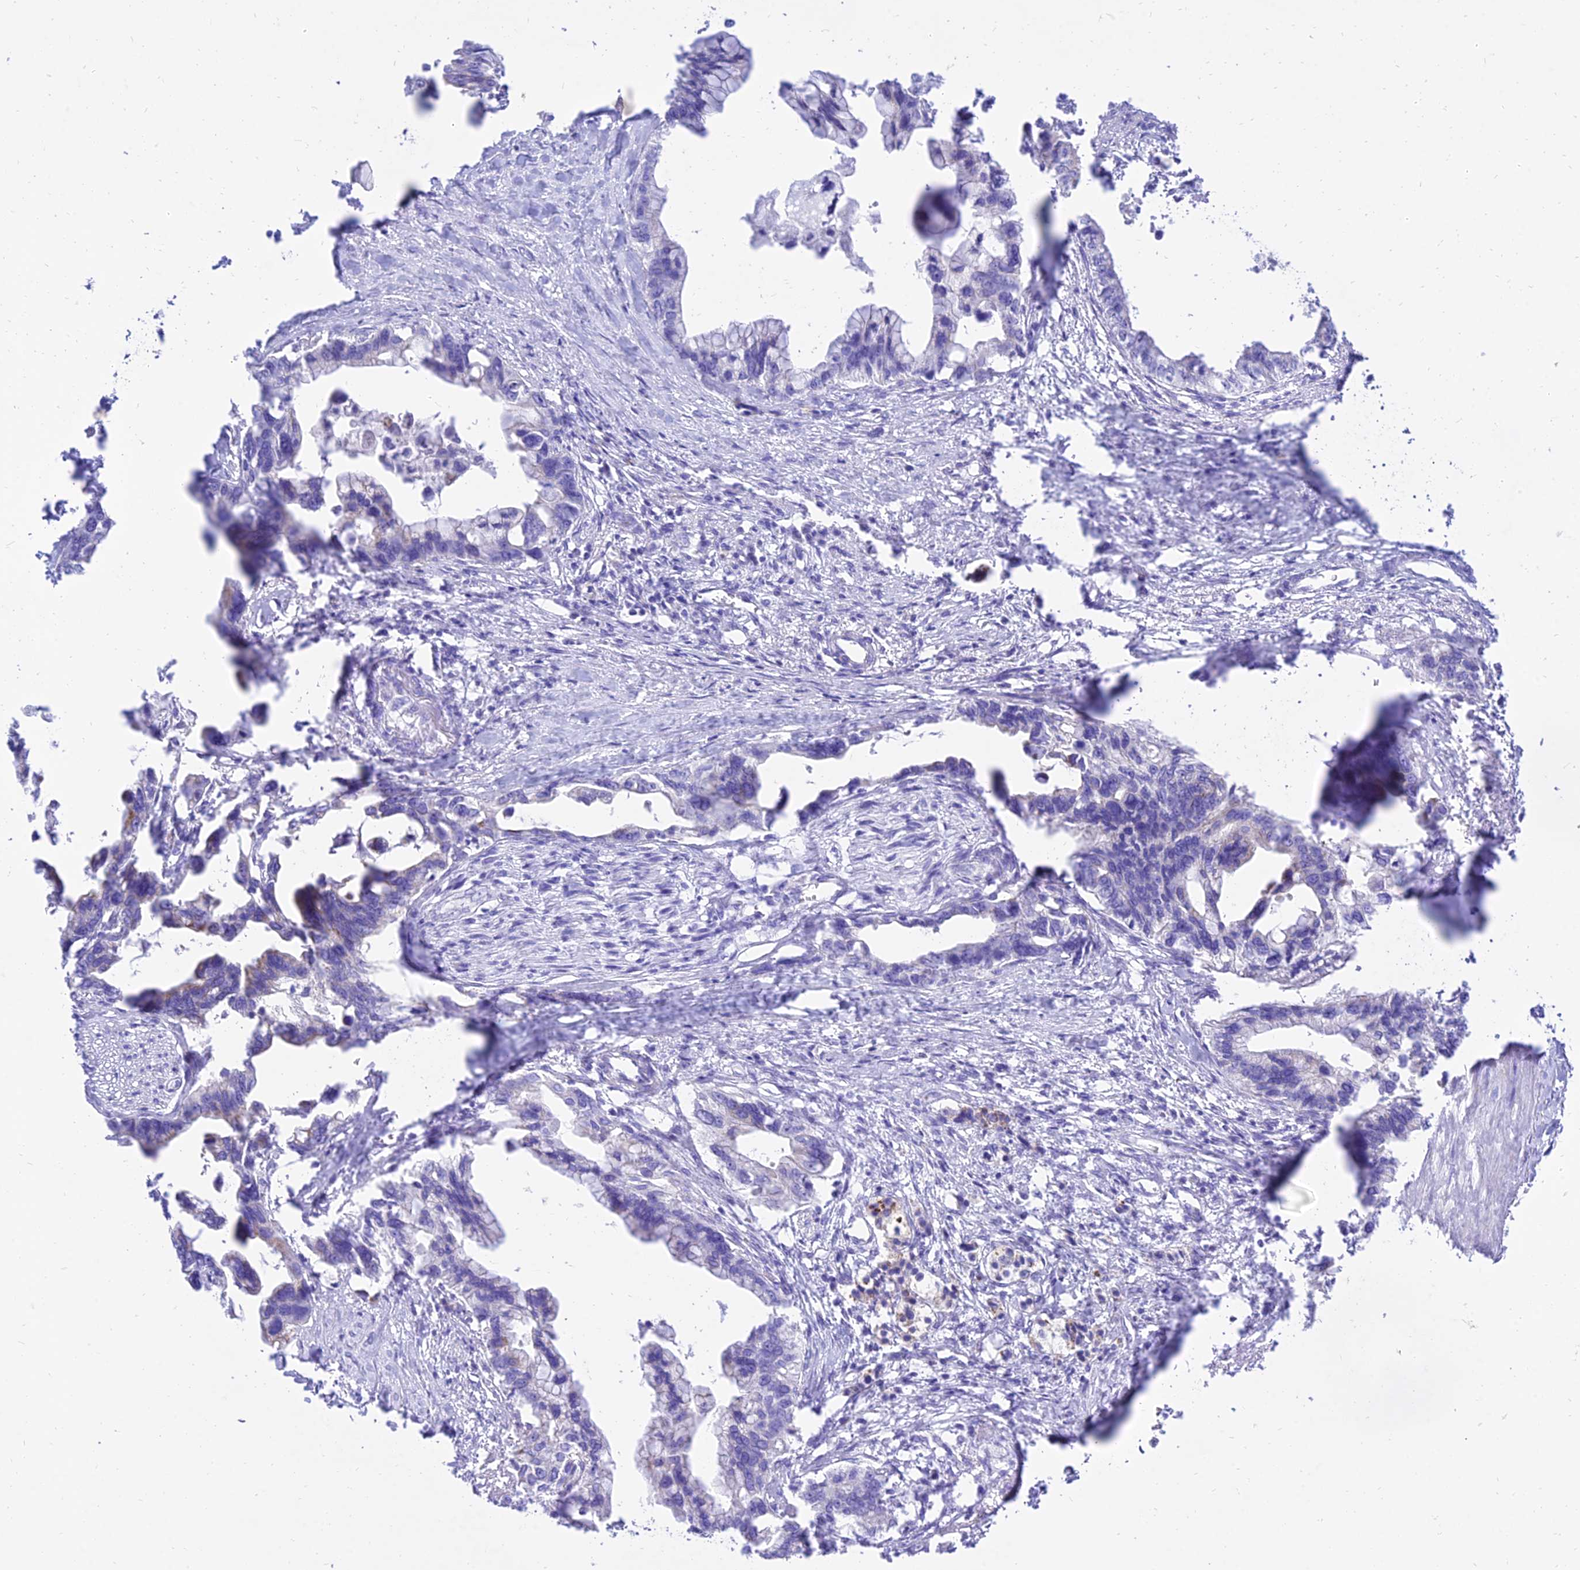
{"staining": {"intensity": "negative", "quantity": "none", "location": "none"}, "tissue": "pancreatic cancer", "cell_type": "Tumor cells", "image_type": "cancer", "snomed": [{"axis": "morphology", "description": "Adenocarcinoma, NOS"}, {"axis": "topography", "description": "Pancreas"}], "caption": "Protein analysis of pancreatic cancer (adenocarcinoma) reveals no significant positivity in tumor cells. Brightfield microscopy of IHC stained with DAB (brown) and hematoxylin (blue), captured at high magnification.", "gene": "PKN3", "patient": {"sex": "female", "age": 83}}